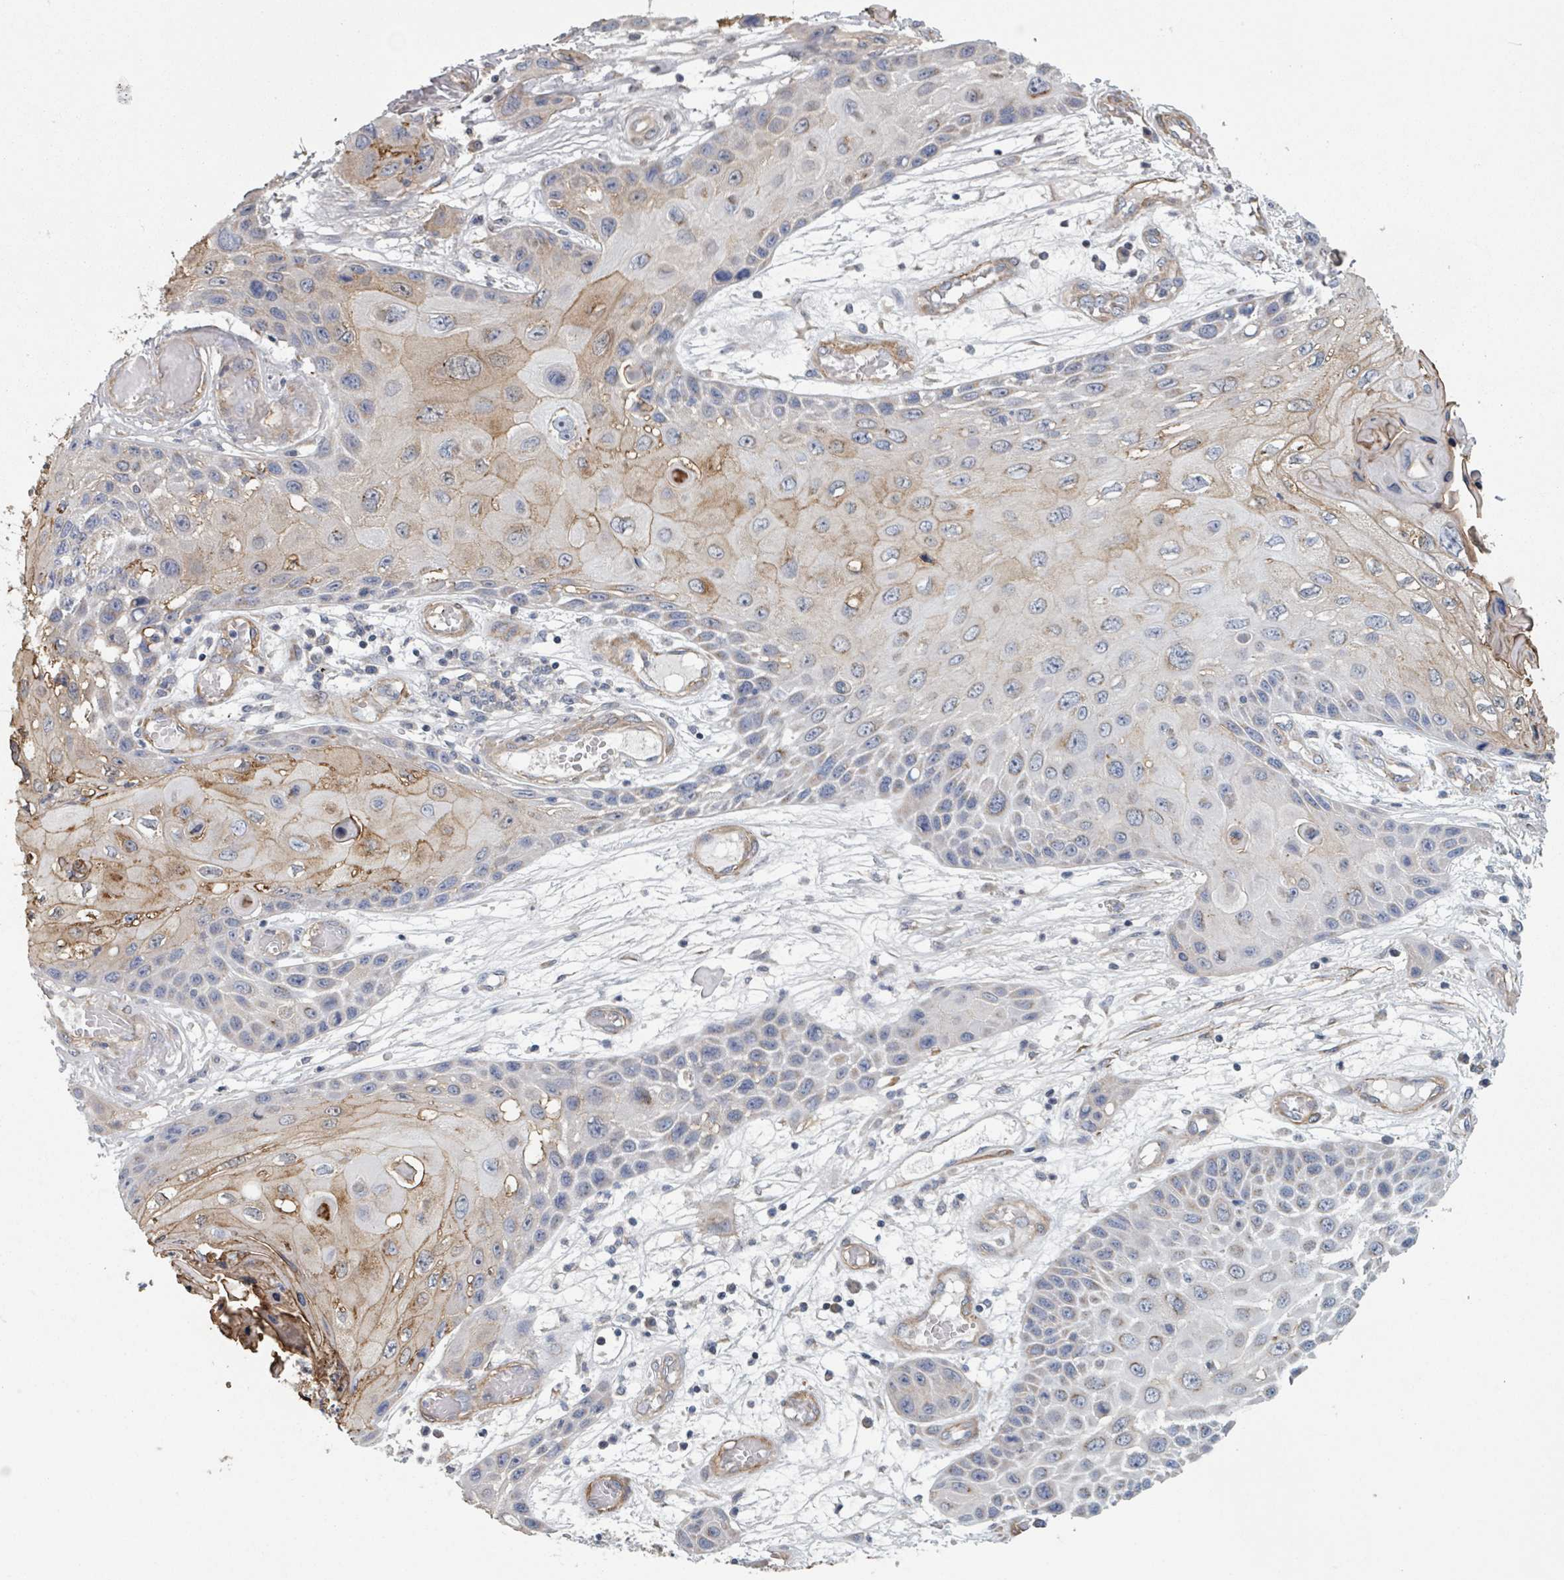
{"staining": {"intensity": "weak", "quantity": "25%-75%", "location": "cytoplasmic/membranous"}, "tissue": "skin cancer", "cell_type": "Tumor cells", "image_type": "cancer", "snomed": [{"axis": "morphology", "description": "Squamous cell carcinoma, NOS"}, {"axis": "topography", "description": "Skin"}, {"axis": "topography", "description": "Vulva"}], "caption": "Skin cancer was stained to show a protein in brown. There is low levels of weak cytoplasmic/membranous expression in approximately 25%-75% of tumor cells.", "gene": "ADCK1", "patient": {"sex": "female", "age": 44}}